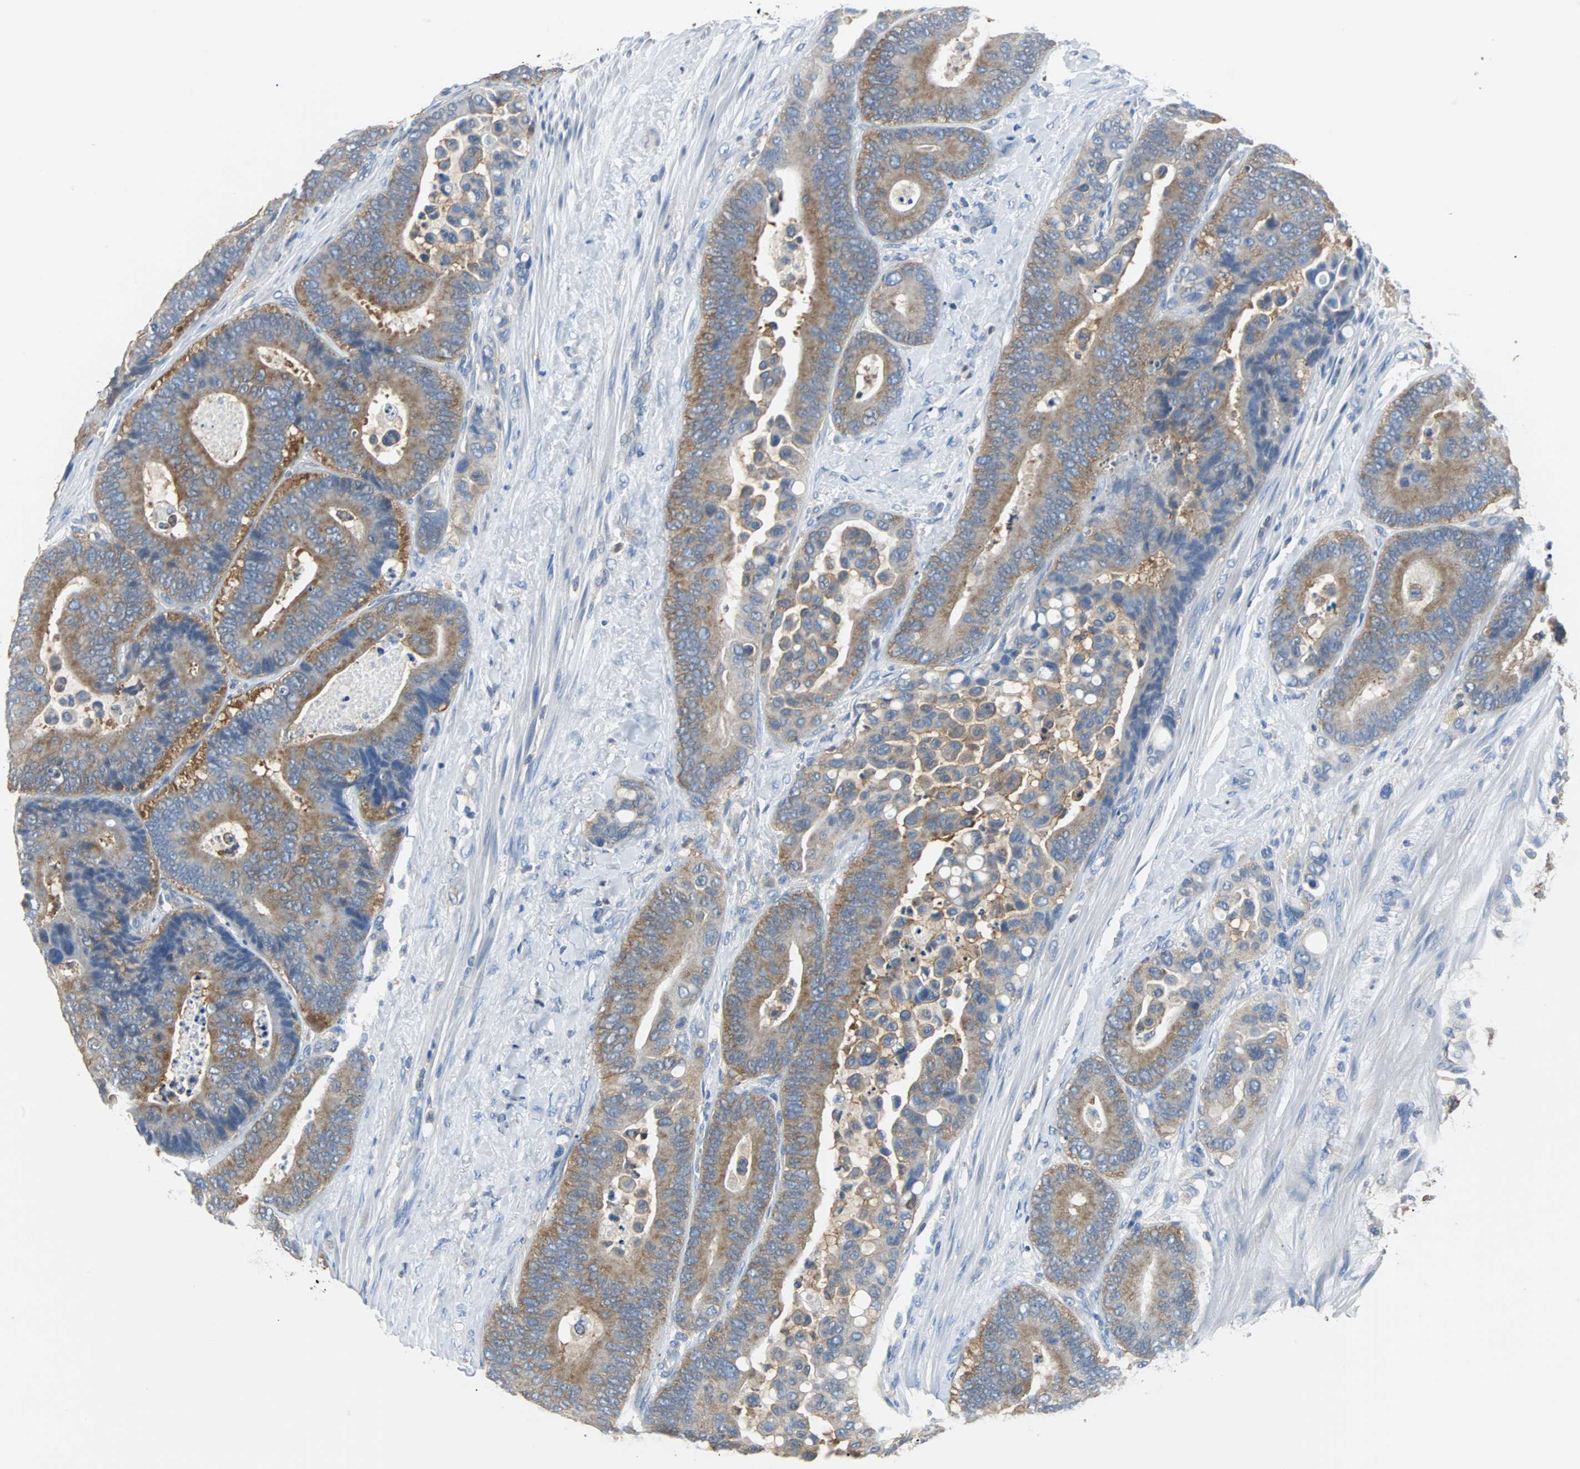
{"staining": {"intensity": "moderate", "quantity": ">75%", "location": "cytoplasmic/membranous"}, "tissue": "colorectal cancer", "cell_type": "Tumor cells", "image_type": "cancer", "snomed": [{"axis": "morphology", "description": "Normal tissue, NOS"}, {"axis": "morphology", "description": "Adenocarcinoma, NOS"}, {"axis": "topography", "description": "Colon"}], "caption": "DAB immunohistochemical staining of adenocarcinoma (colorectal) shows moderate cytoplasmic/membranous protein expression in about >75% of tumor cells.", "gene": "TSC22D4", "patient": {"sex": "male", "age": 82}}